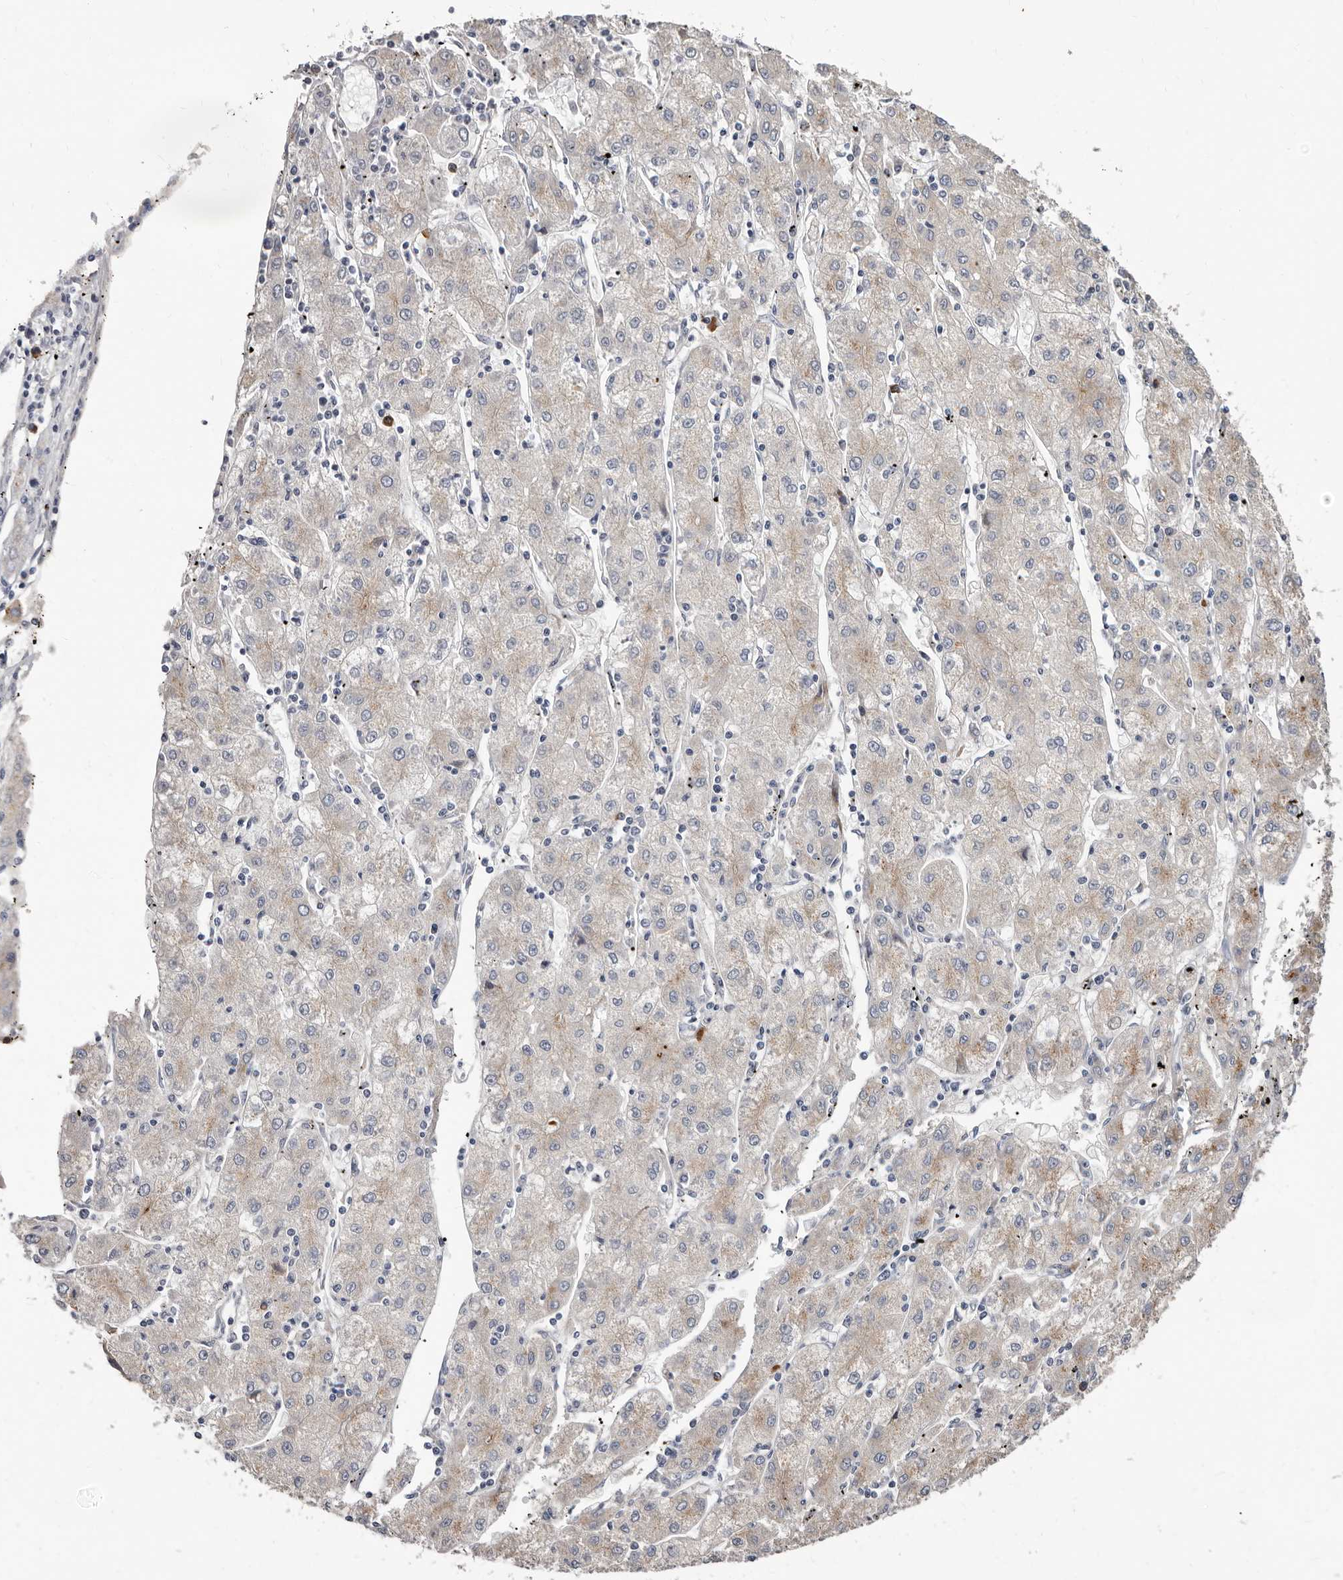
{"staining": {"intensity": "weak", "quantity": "<25%", "location": "cytoplasmic/membranous"}, "tissue": "liver cancer", "cell_type": "Tumor cells", "image_type": "cancer", "snomed": [{"axis": "morphology", "description": "Carcinoma, Hepatocellular, NOS"}, {"axis": "topography", "description": "Liver"}], "caption": "Tumor cells are negative for brown protein staining in liver hepatocellular carcinoma. The staining was performed using DAB to visualize the protein expression in brown, while the nuclei were stained in blue with hematoxylin (Magnification: 20x).", "gene": "ASIC5", "patient": {"sex": "male", "age": 72}}